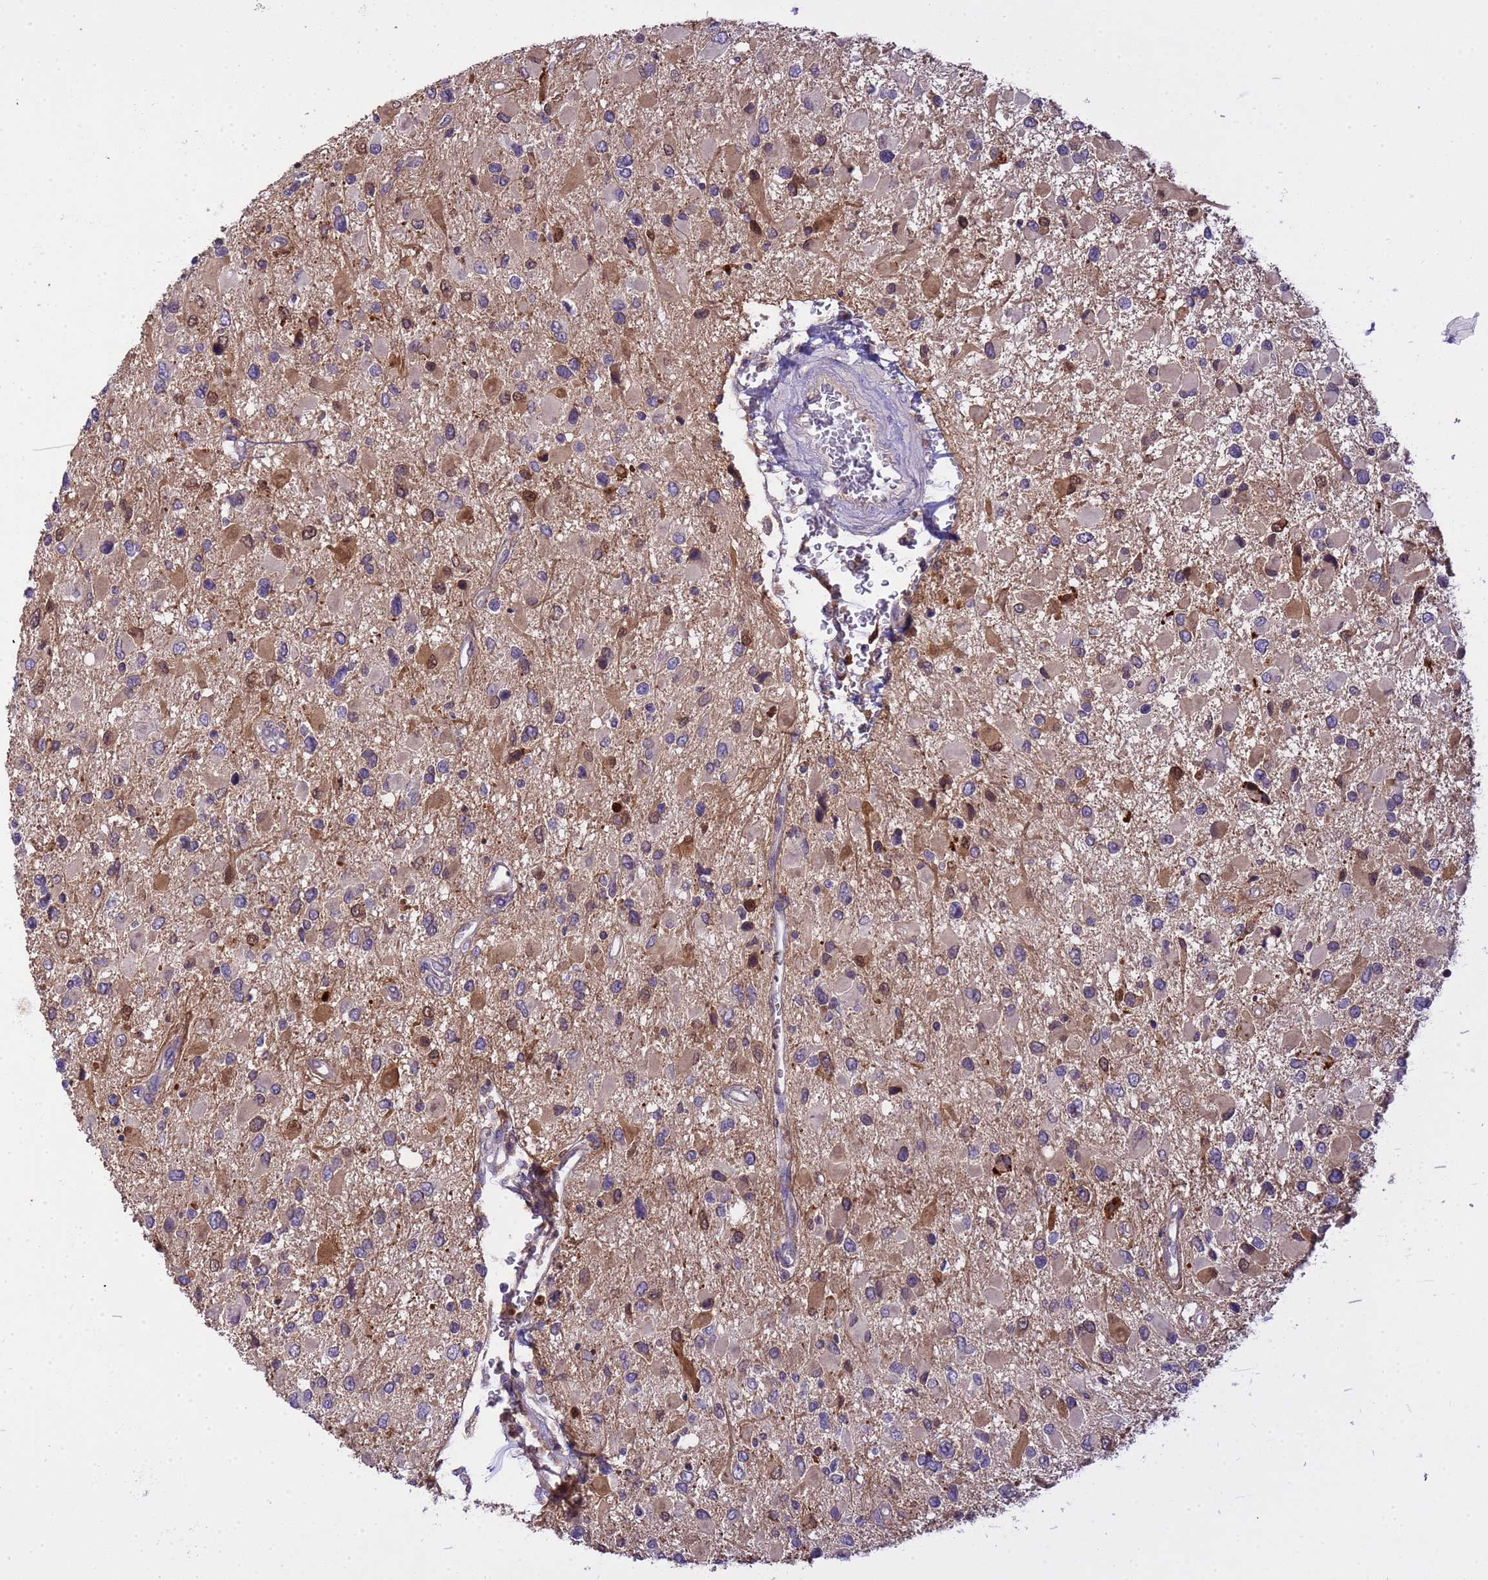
{"staining": {"intensity": "moderate", "quantity": "<25%", "location": "cytoplasmic/membranous,nuclear"}, "tissue": "glioma", "cell_type": "Tumor cells", "image_type": "cancer", "snomed": [{"axis": "morphology", "description": "Glioma, malignant, High grade"}, {"axis": "topography", "description": "Brain"}], "caption": "IHC micrograph of neoplastic tissue: human malignant glioma (high-grade) stained using IHC demonstrates low levels of moderate protein expression localized specifically in the cytoplasmic/membranous and nuclear of tumor cells, appearing as a cytoplasmic/membranous and nuclear brown color.", "gene": "PLCXD3", "patient": {"sex": "male", "age": 53}}